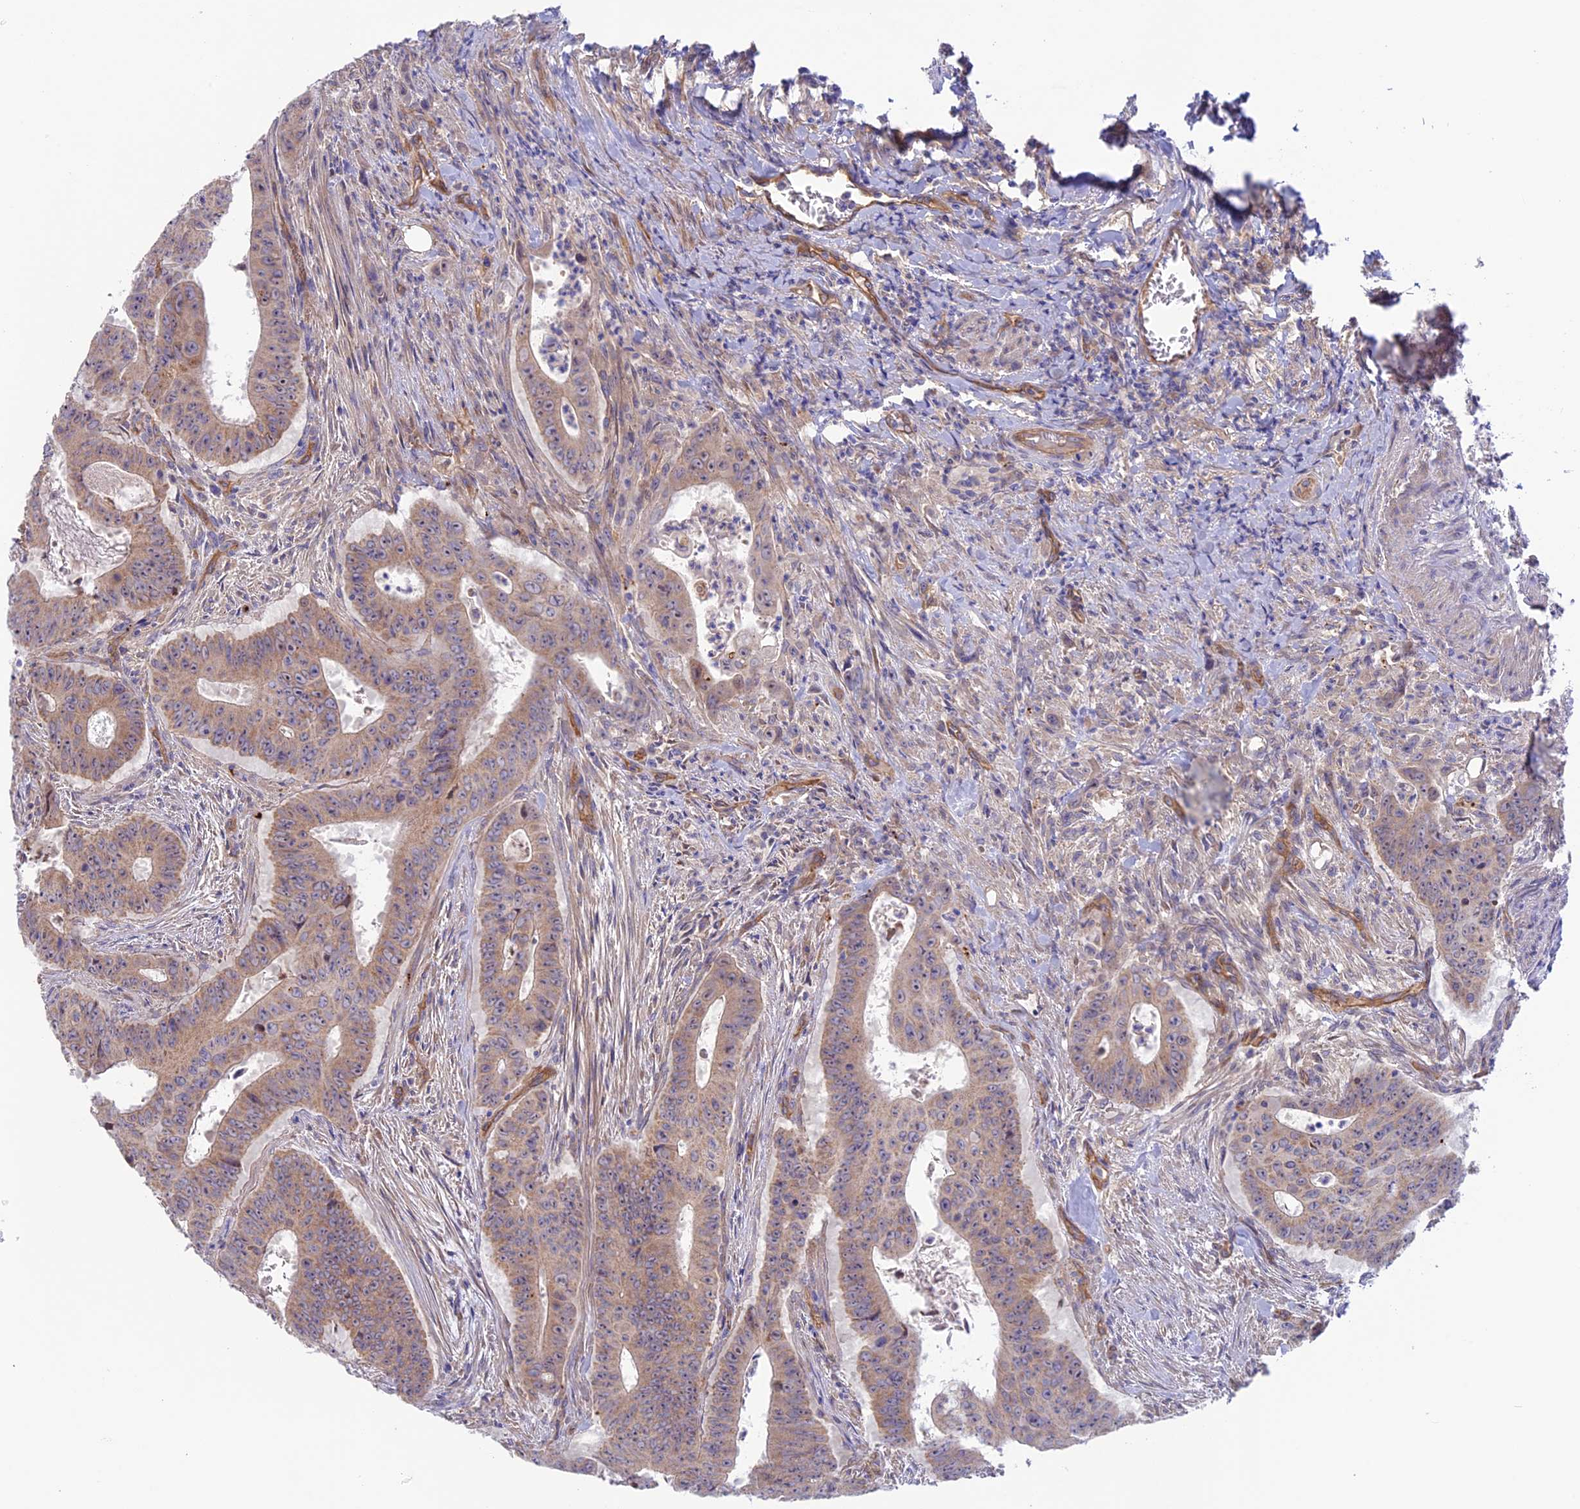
{"staining": {"intensity": "moderate", "quantity": ">75%", "location": "cytoplasmic/membranous"}, "tissue": "colorectal cancer", "cell_type": "Tumor cells", "image_type": "cancer", "snomed": [{"axis": "morphology", "description": "Adenocarcinoma, NOS"}, {"axis": "topography", "description": "Rectum"}], "caption": "This micrograph exhibits immunohistochemistry (IHC) staining of human colorectal cancer (adenocarcinoma), with medium moderate cytoplasmic/membranous expression in about >75% of tumor cells.", "gene": "DUS3L", "patient": {"sex": "female", "age": 75}}